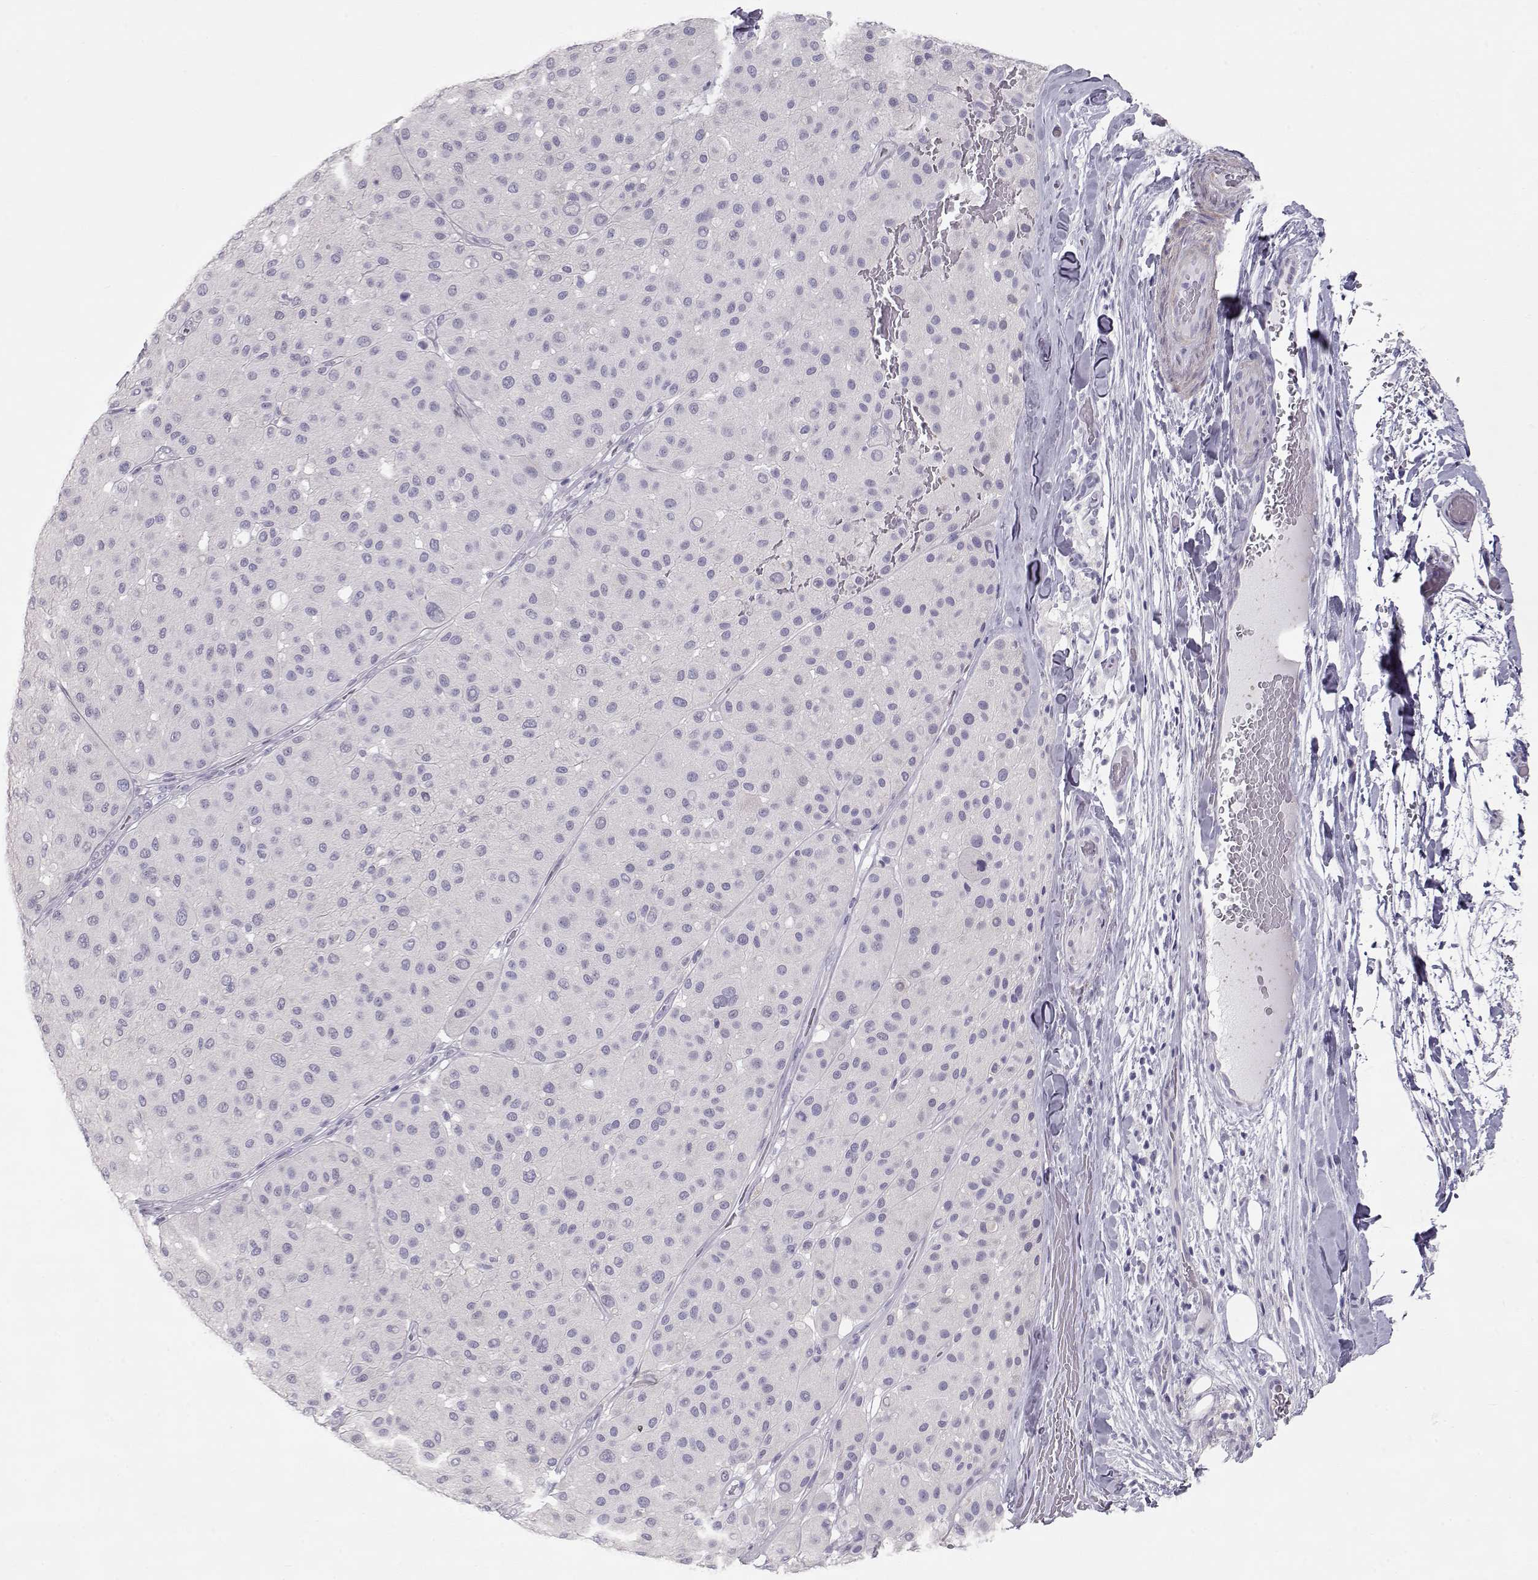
{"staining": {"intensity": "negative", "quantity": "none", "location": "none"}, "tissue": "melanoma", "cell_type": "Tumor cells", "image_type": "cancer", "snomed": [{"axis": "morphology", "description": "Malignant melanoma, Metastatic site"}, {"axis": "topography", "description": "Smooth muscle"}], "caption": "High magnification brightfield microscopy of malignant melanoma (metastatic site) stained with DAB (3,3'-diaminobenzidine) (brown) and counterstained with hematoxylin (blue): tumor cells show no significant positivity.", "gene": "SLITRK3", "patient": {"sex": "male", "age": 41}}